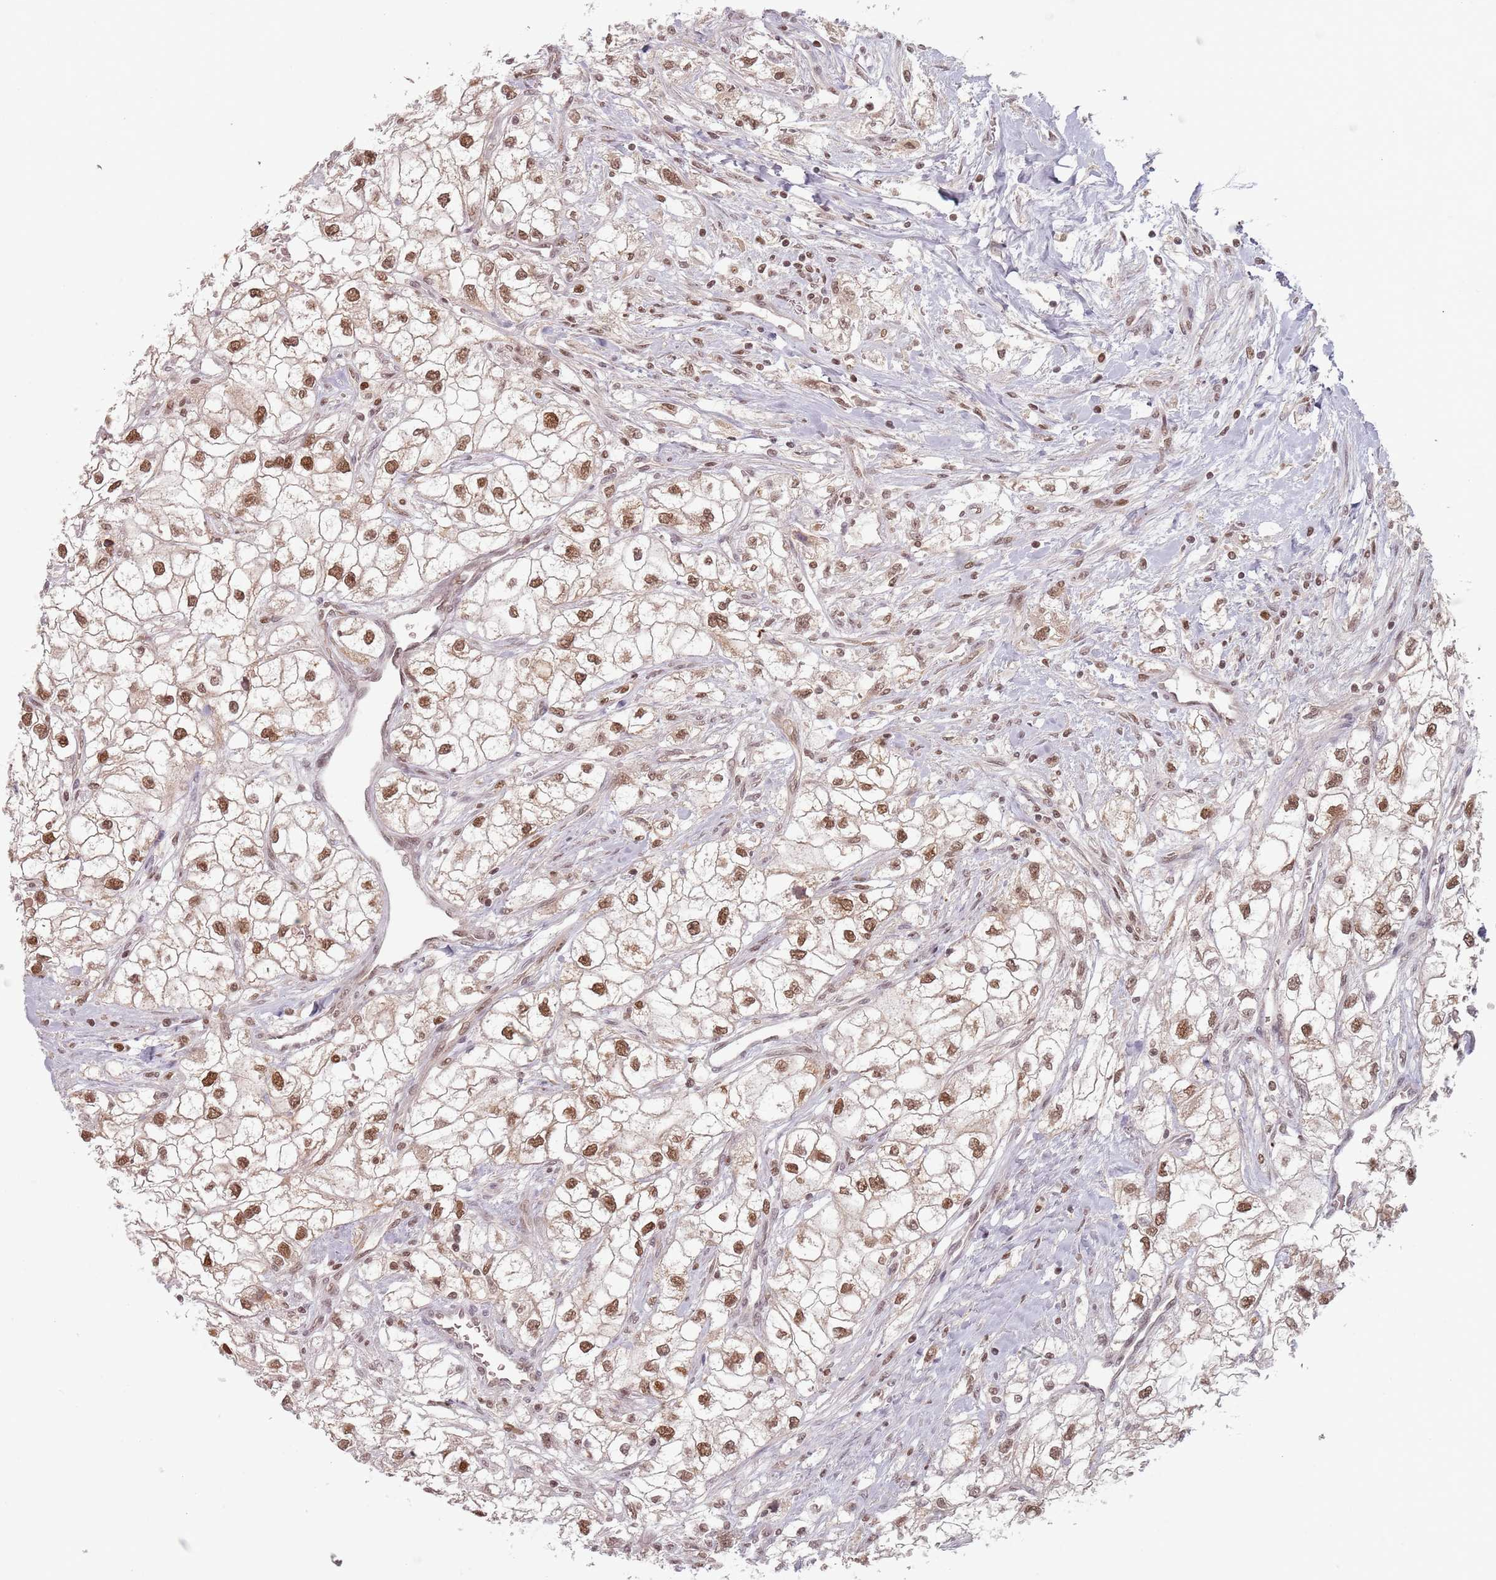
{"staining": {"intensity": "strong", "quantity": ">75%", "location": "cytoplasmic/membranous,nuclear"}, "tissue": "renal cancer", "cell_type": "Tumor cells", "image_type": "cancer", "snomed": [{"axis": "morphology", "description": "Adenocarcinoma, NOS"}, {"axis": "topography", "description": "Kidney"}], "caption": "DAB (3,3'-diaminobenzidine) immunohistochemical staining of human renal cancer exhibits strong cytoplasmic/membranous and nuclear protein expression in approximately >75% of tumor cells. The staining was performed using DAB (3,3'-diaminobenzidine), with brown indicating positive protein expression. Nuclei are stained blue with hematoxylin.", "gene": "NUP50", "patient": {"sex": "male", "age": 59}}